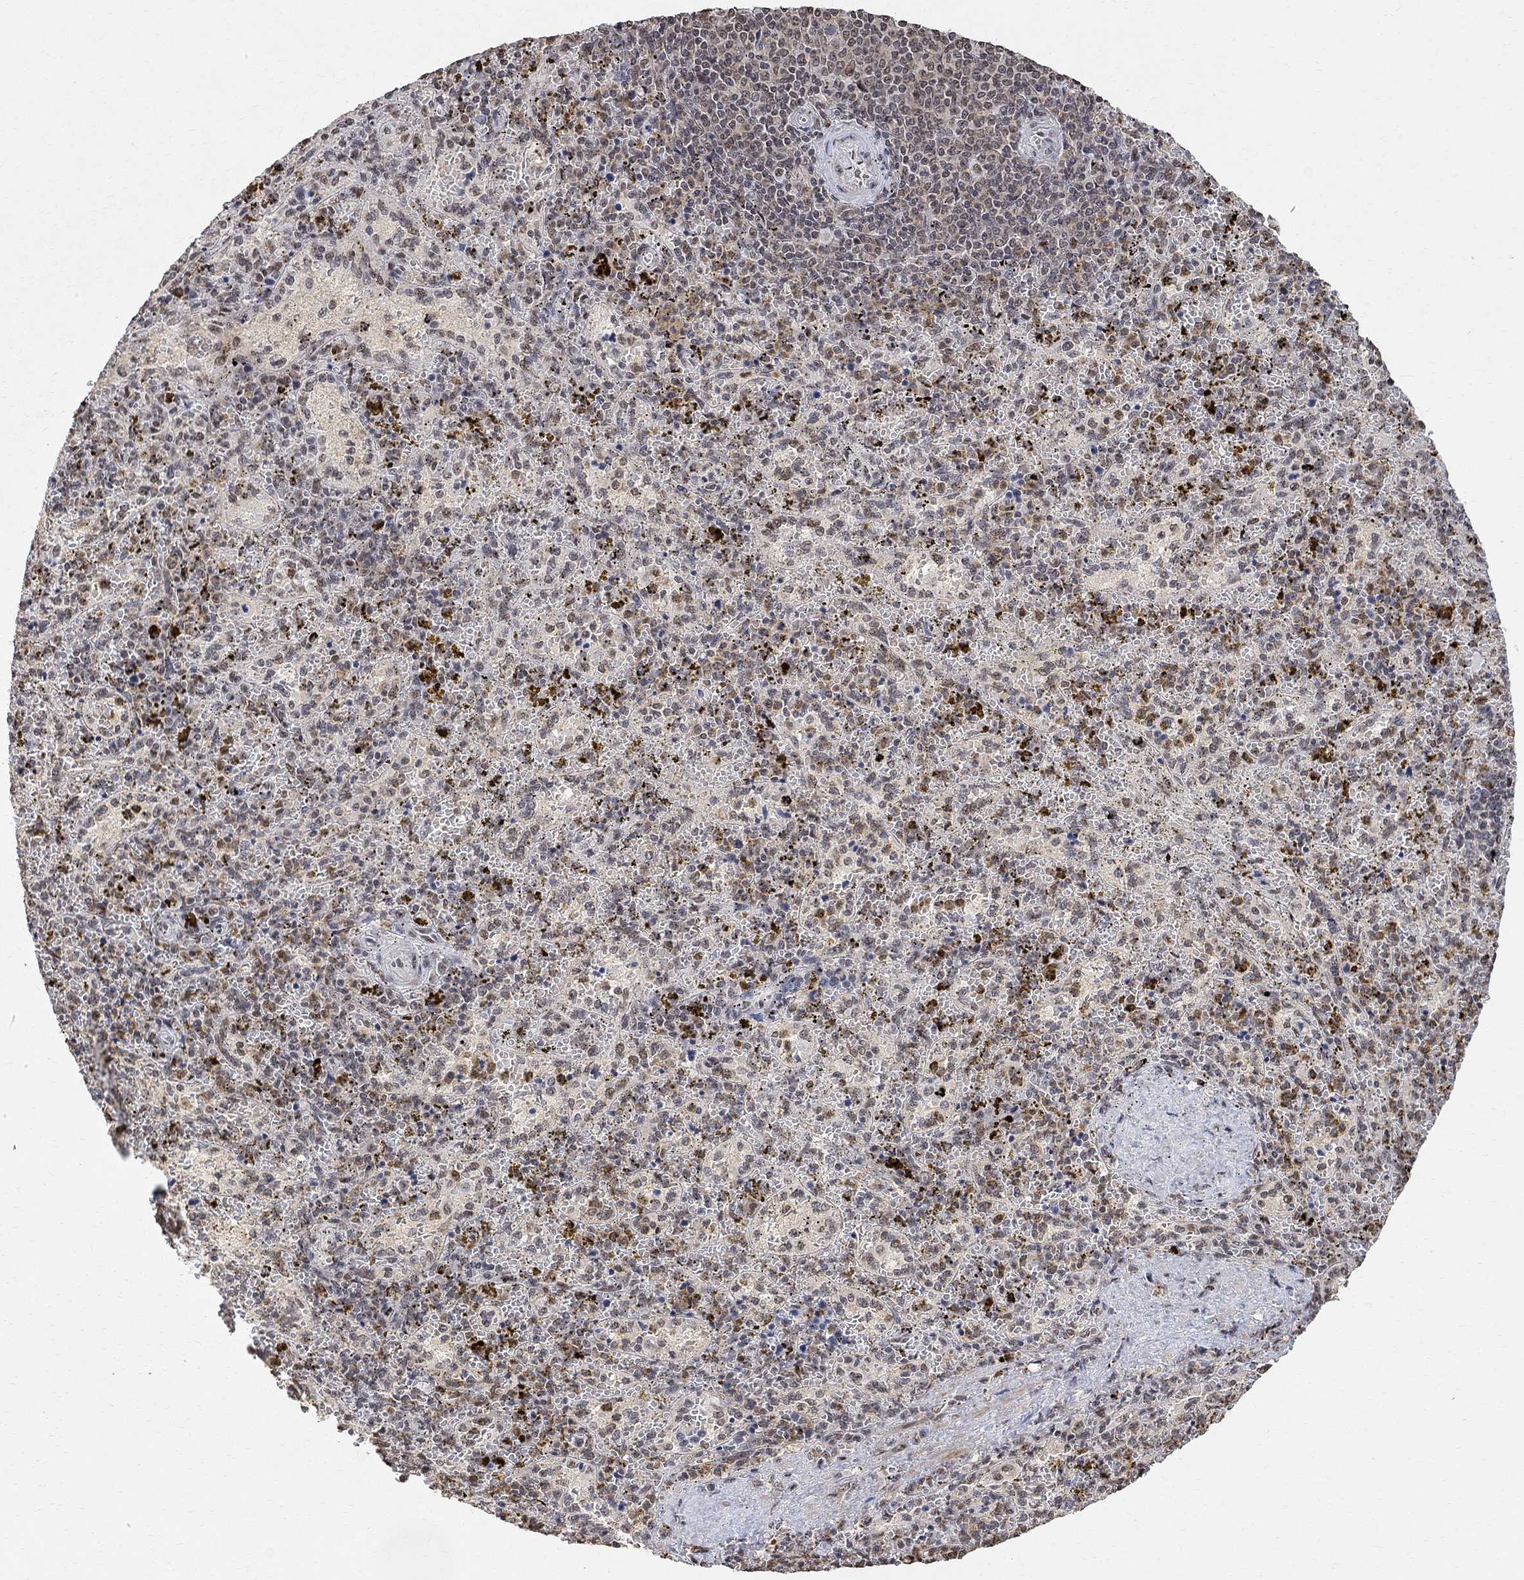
{"staining": {"intensity": "negative", "quantity": "none", "location": "none"}, "tissue": "spleen", "cell_type": "Cells in red pulp", "image_type": "normal", "snomed": [{"axis": "morphology", "description": "Normal tissue, NOS"}, {"axis": "topography", "description": "Spleen"}], "caption": "There is no significant staining in cells in red pulp of spleen. The staining was performed using DAB to visualize the protein expression in brown, while the nuclei were stained in blue with hematoxylin (Magnification: 20x).", "gene": "E4F1", "patient": {"sex": "female", "age": 50}}